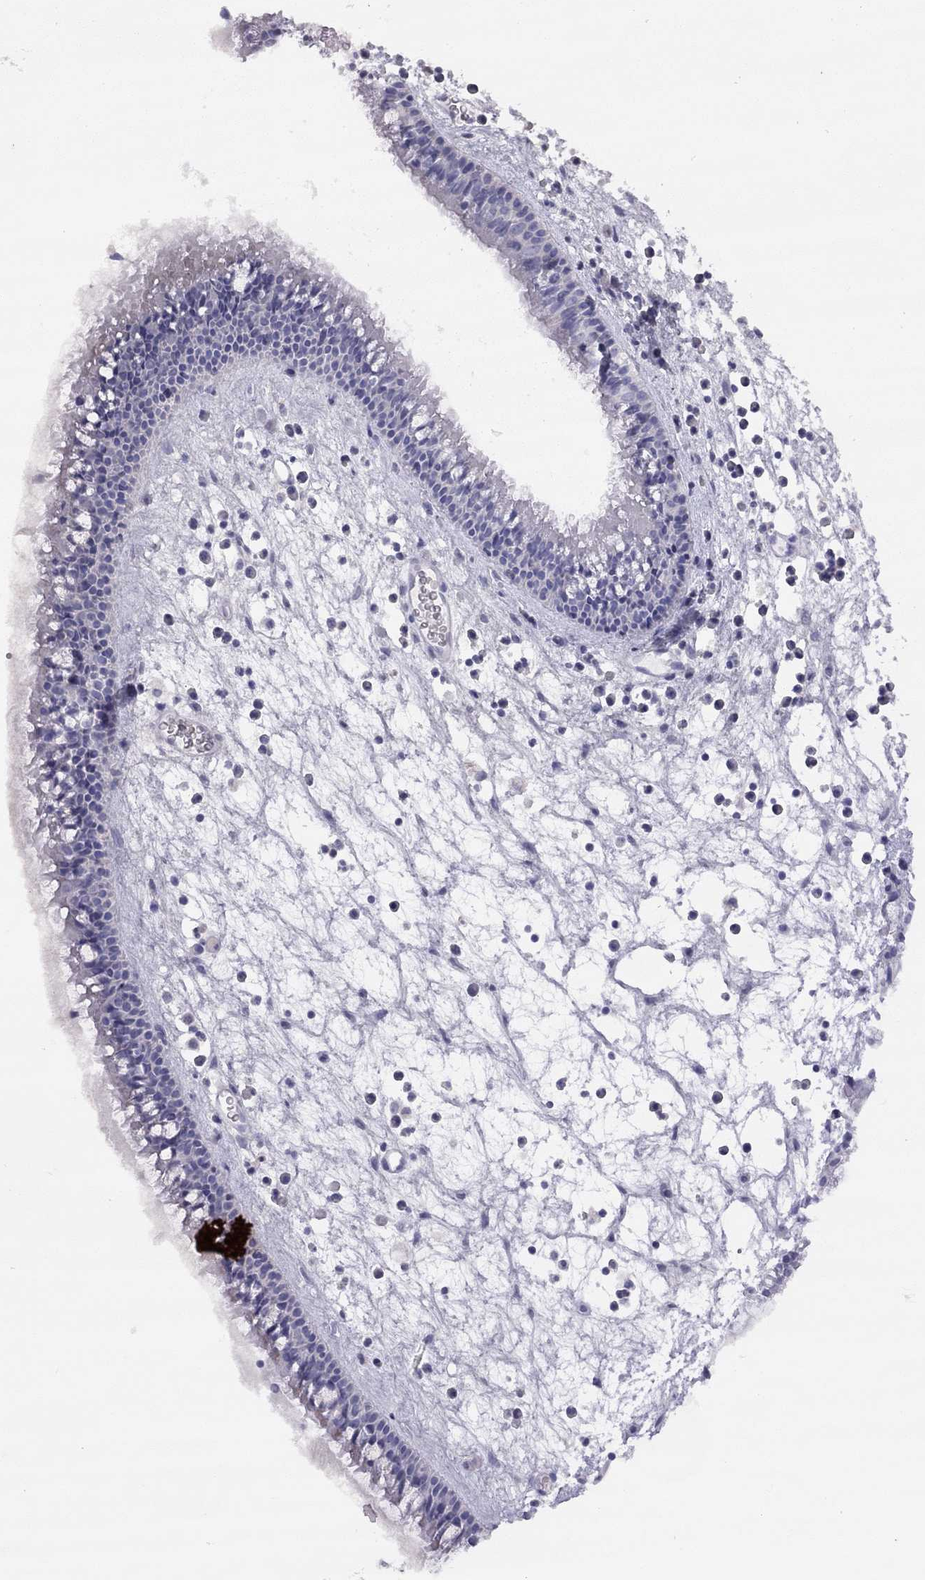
{"staining": {"intensity": "negative", "quantity": "none", "location": "none"}, "tissue": "nasopharynx", "cell_type": "Respiratory epithelial cells", "image_type": "normal", "snomed": [{"axis": "morphology", "description": "Normal tissue, NOS"}, {"axis": "topography", "description": "Nasopharynx"}], "caption": "DAB (3,3'-diaminobenzidine) immunohistochemical staining of normal human nasopharynx reveals no significant staining in respiratory epithelial cells. The staining was performed using DAB to visualize the protein expression in brown, while the nuclei were stained in blue with hematoxylin (Magnification: 20x).", "gene": "CPNE4", "patient": {"sex": "female", "age": 47}}